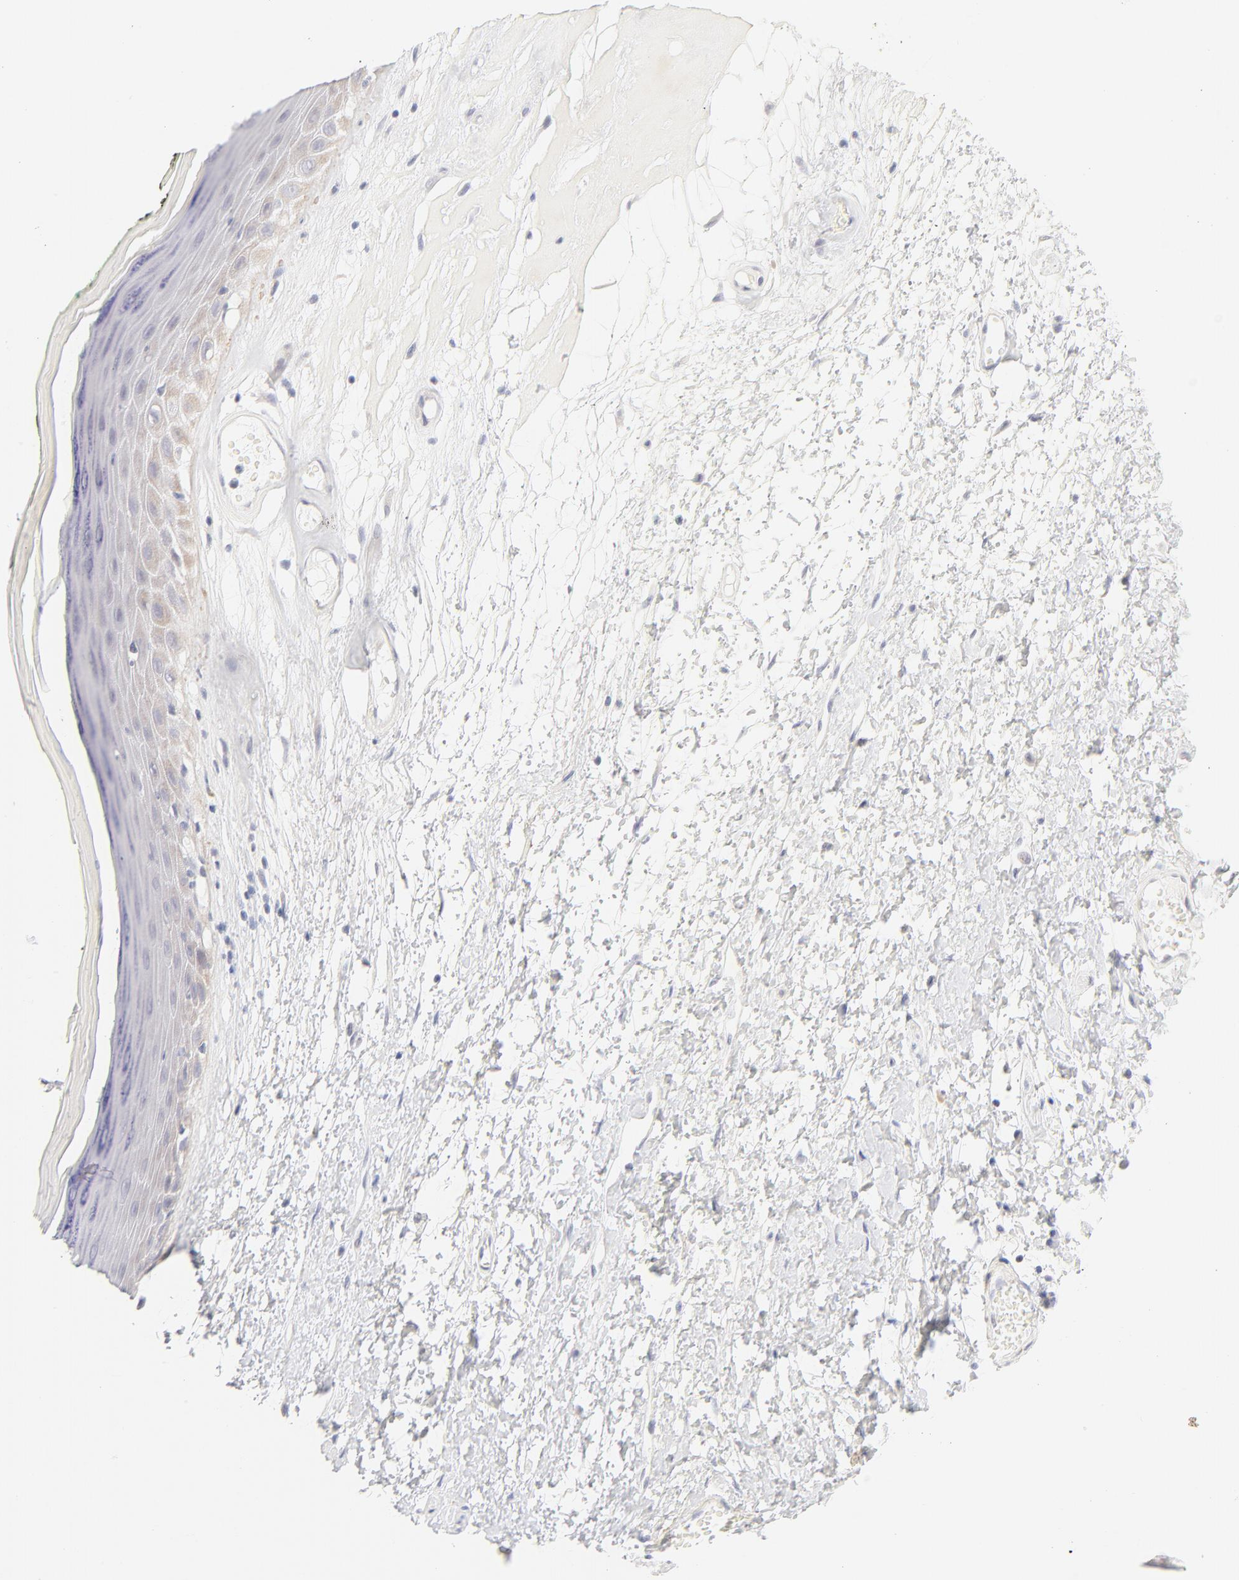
{"staining": {"intensity": "weak", "quantity": "25%-75%", "location": "cytoplasmic/membranous"}, "tissue": "skin", "cell_type": "Epidermal cells", "image_type": "normal", "snomed": [{"axis": "morphology", "description": "Normal tissue, NOS"}, {"axis": "morphology", "description": "Inflammation, NOS"}, {"axis": "topography", "description": "Vulva"}], "caption": "Weak cytoplasmic/membranous protein positivity is appreciated in about 25%-75% of epidermal cells in skin.", "gene": "NPNT", "patient": {"sex": "female", "age": 84}}